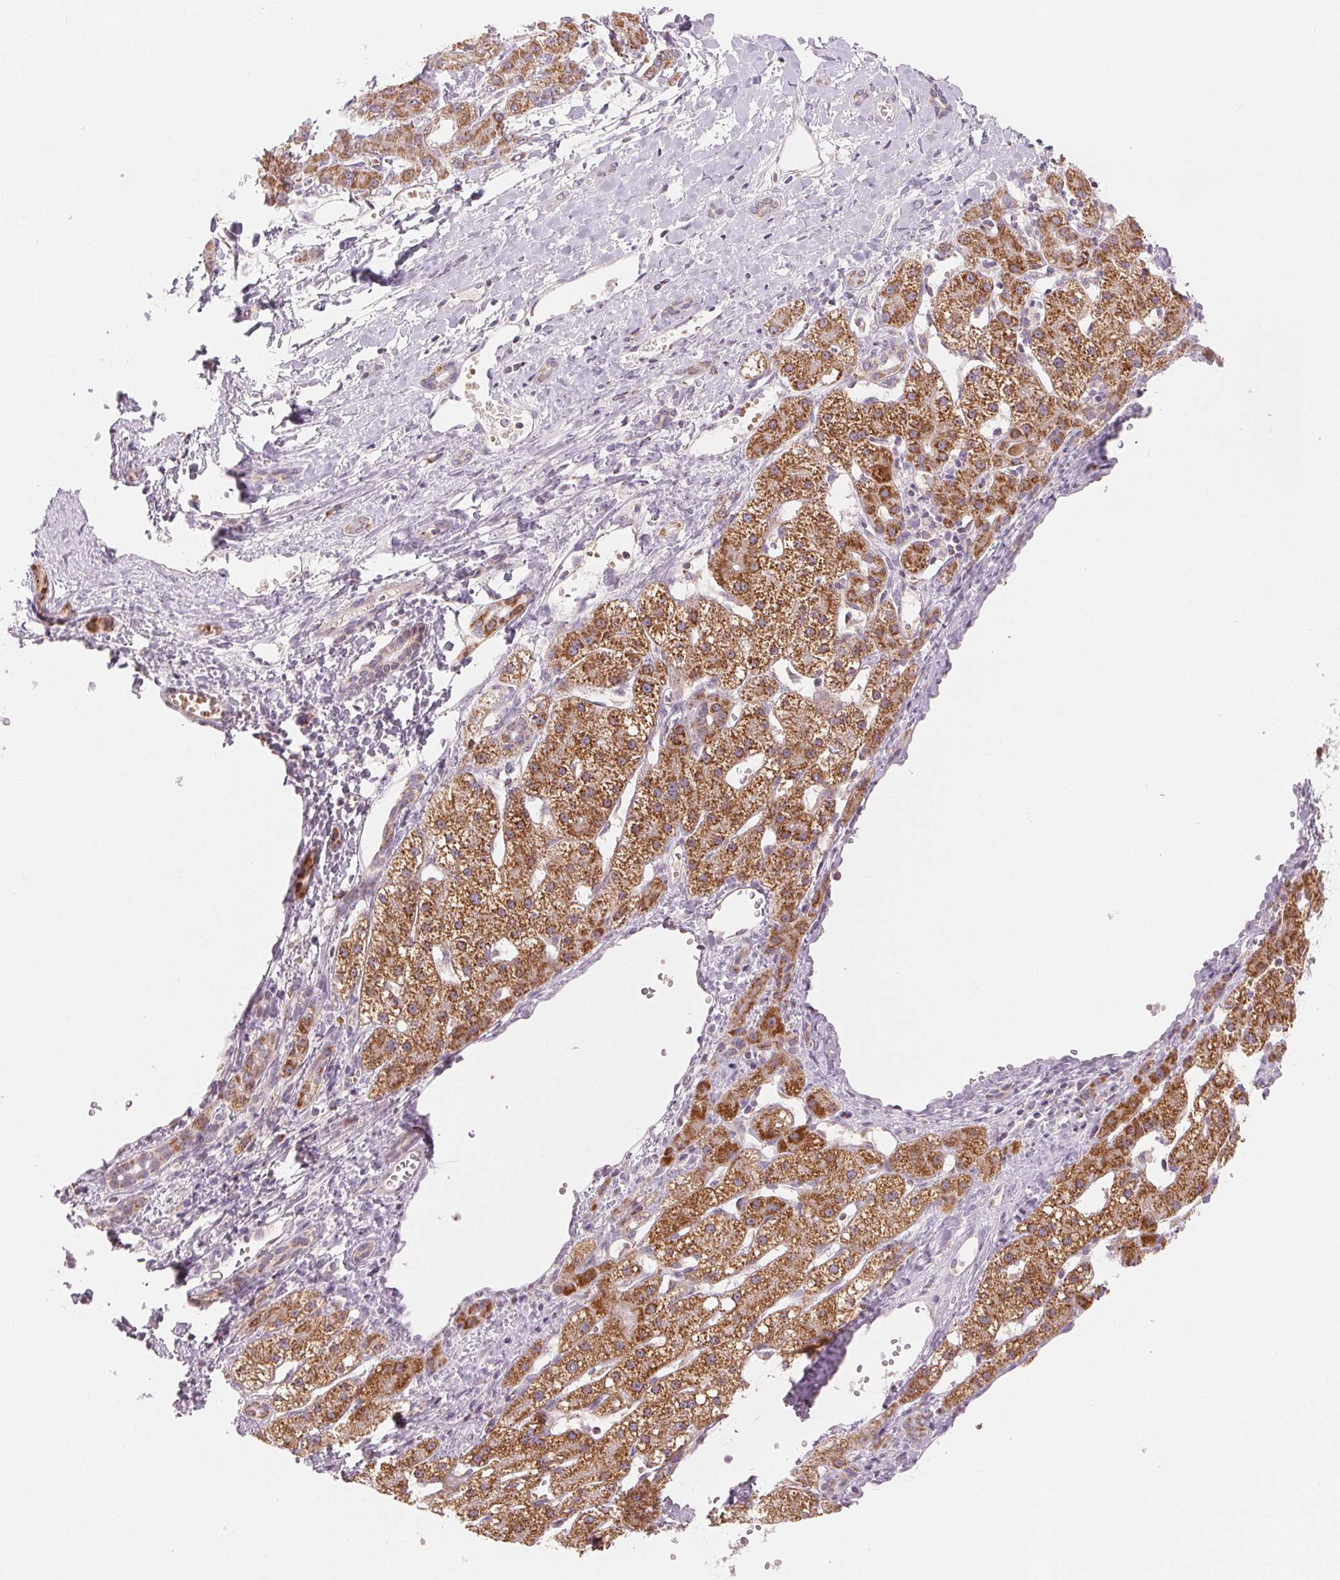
{"staining": {"intensity": "moderate", "quantity": ">75%", "location": "cytoplasmic/membranous"}, "tissue": "liver cancer", "cell_type": "Tumor cells", "image_type": "cancer", "snomed": [{"axis": "morphology", "description": "Carcinoma, Hepatocellular, NOS"}, {"axis": "topography", "description": "Liver"}], "caption": "There is medium levels of moderate cytoplasmic/membranous positivity in tumor cells of liver hepatocellular carcinoma, as demonstrated by immunohistochemical staining (brown color).", "gene": "HINT2", "patient": {"sex": "male", "age": 67}}